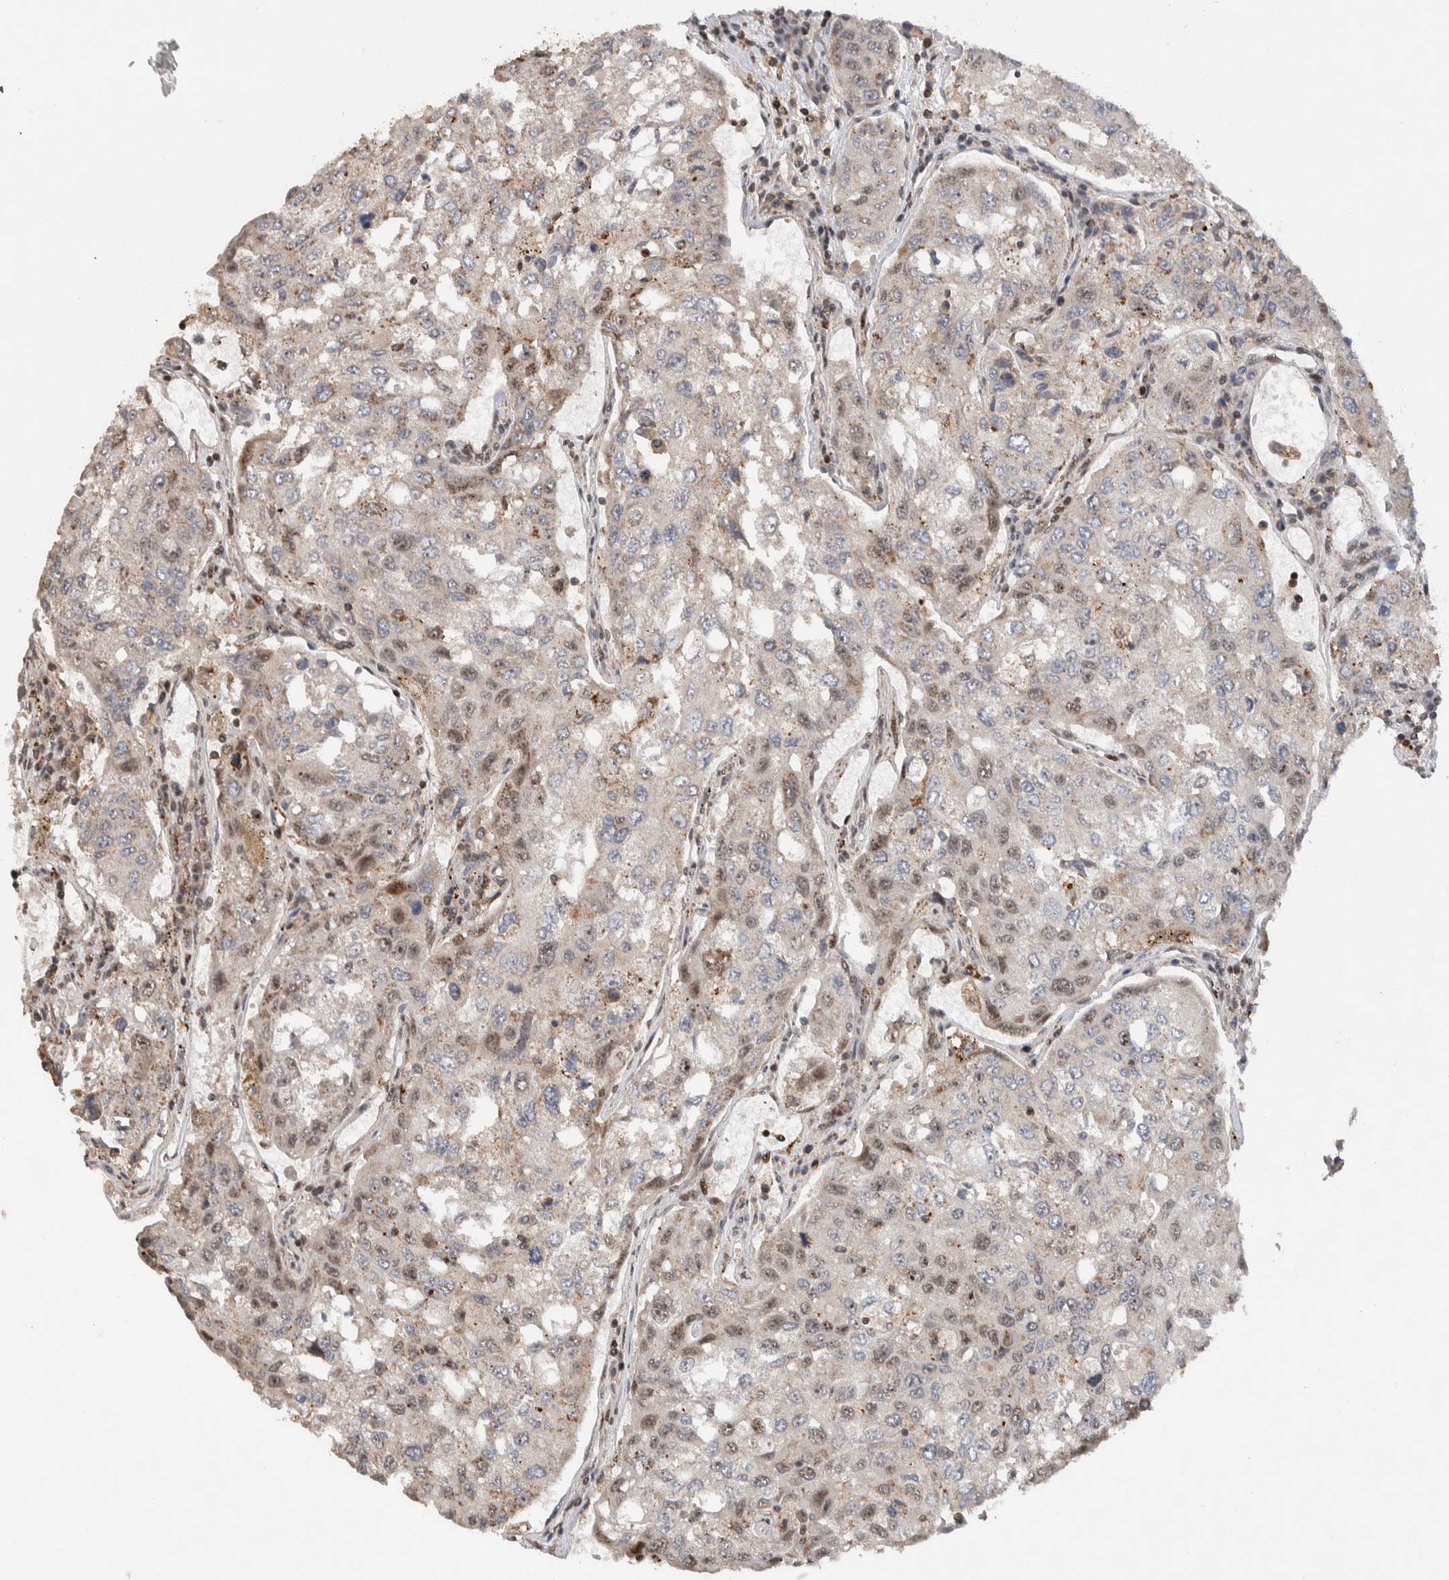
{"staining": {"intensity": "weak", "quantity": "<25%", "location": "nuclear"}, "tissue": "urothelial cancer", "cell_type": "Tumor cells", "image_type": "cancer", "snomed": [{"axis": "morphology", "description": "Urothelial carcinoma, High grade"}, {"axis": "topography", "description": "Lymph node"}, {"axis": "topography", "description": "Urinary bladder"}], "caption": "This is an immunohistochemistry image of urothelial carcinoma (high-grade). There is no positivity in tumor cells.", "gene": "ZNF521", "patient": {"sex": "male", "age": 51}}